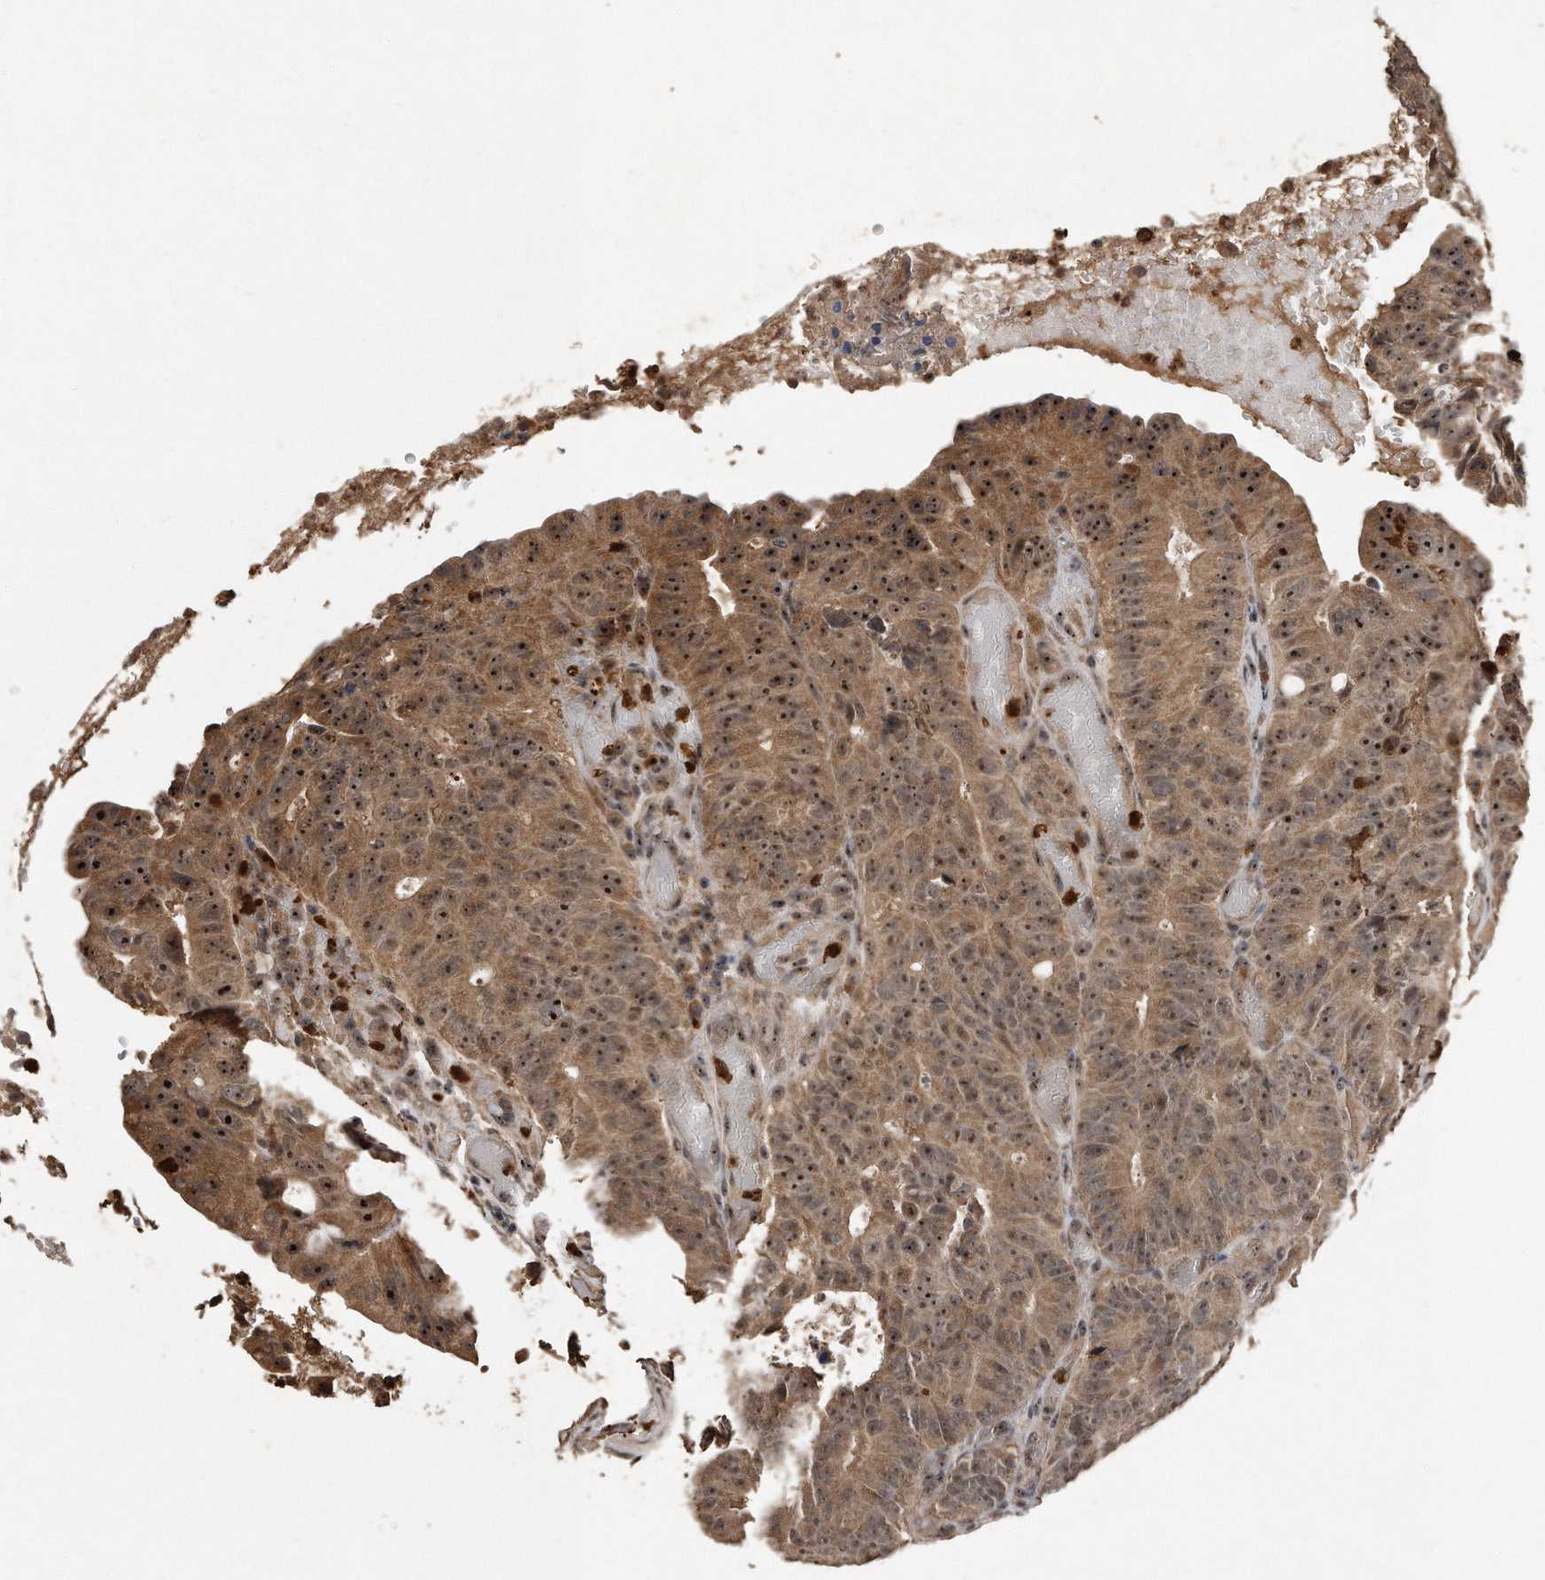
{"staining": {"intensity": "moderate", "quantity": ">75%", "location": "cytoplasmic/membranous,nuclear"}, "tissue": "colorectal cancer", "cell_type": "Tumor cells", "image_type": "cancer", "snomed": [{"axis": "morphology", "description": "Adenocarcinoma, NOS"}, {"axis": "topography", "description": "Colon"}], "caption": "Colorectal adenocarcinoma was stained to show a protein in brown. There is medium levels of moderate cytoplasmic/membranous and nuclear positivity in approximately >75% of tumor cells. The staining is performed using DAB brown chromogen to label protein expression. The nuclei are counter-stained blue using hematoxylin.", "gene": "PELO", "patient": {"sex": "male", "age": 87}}